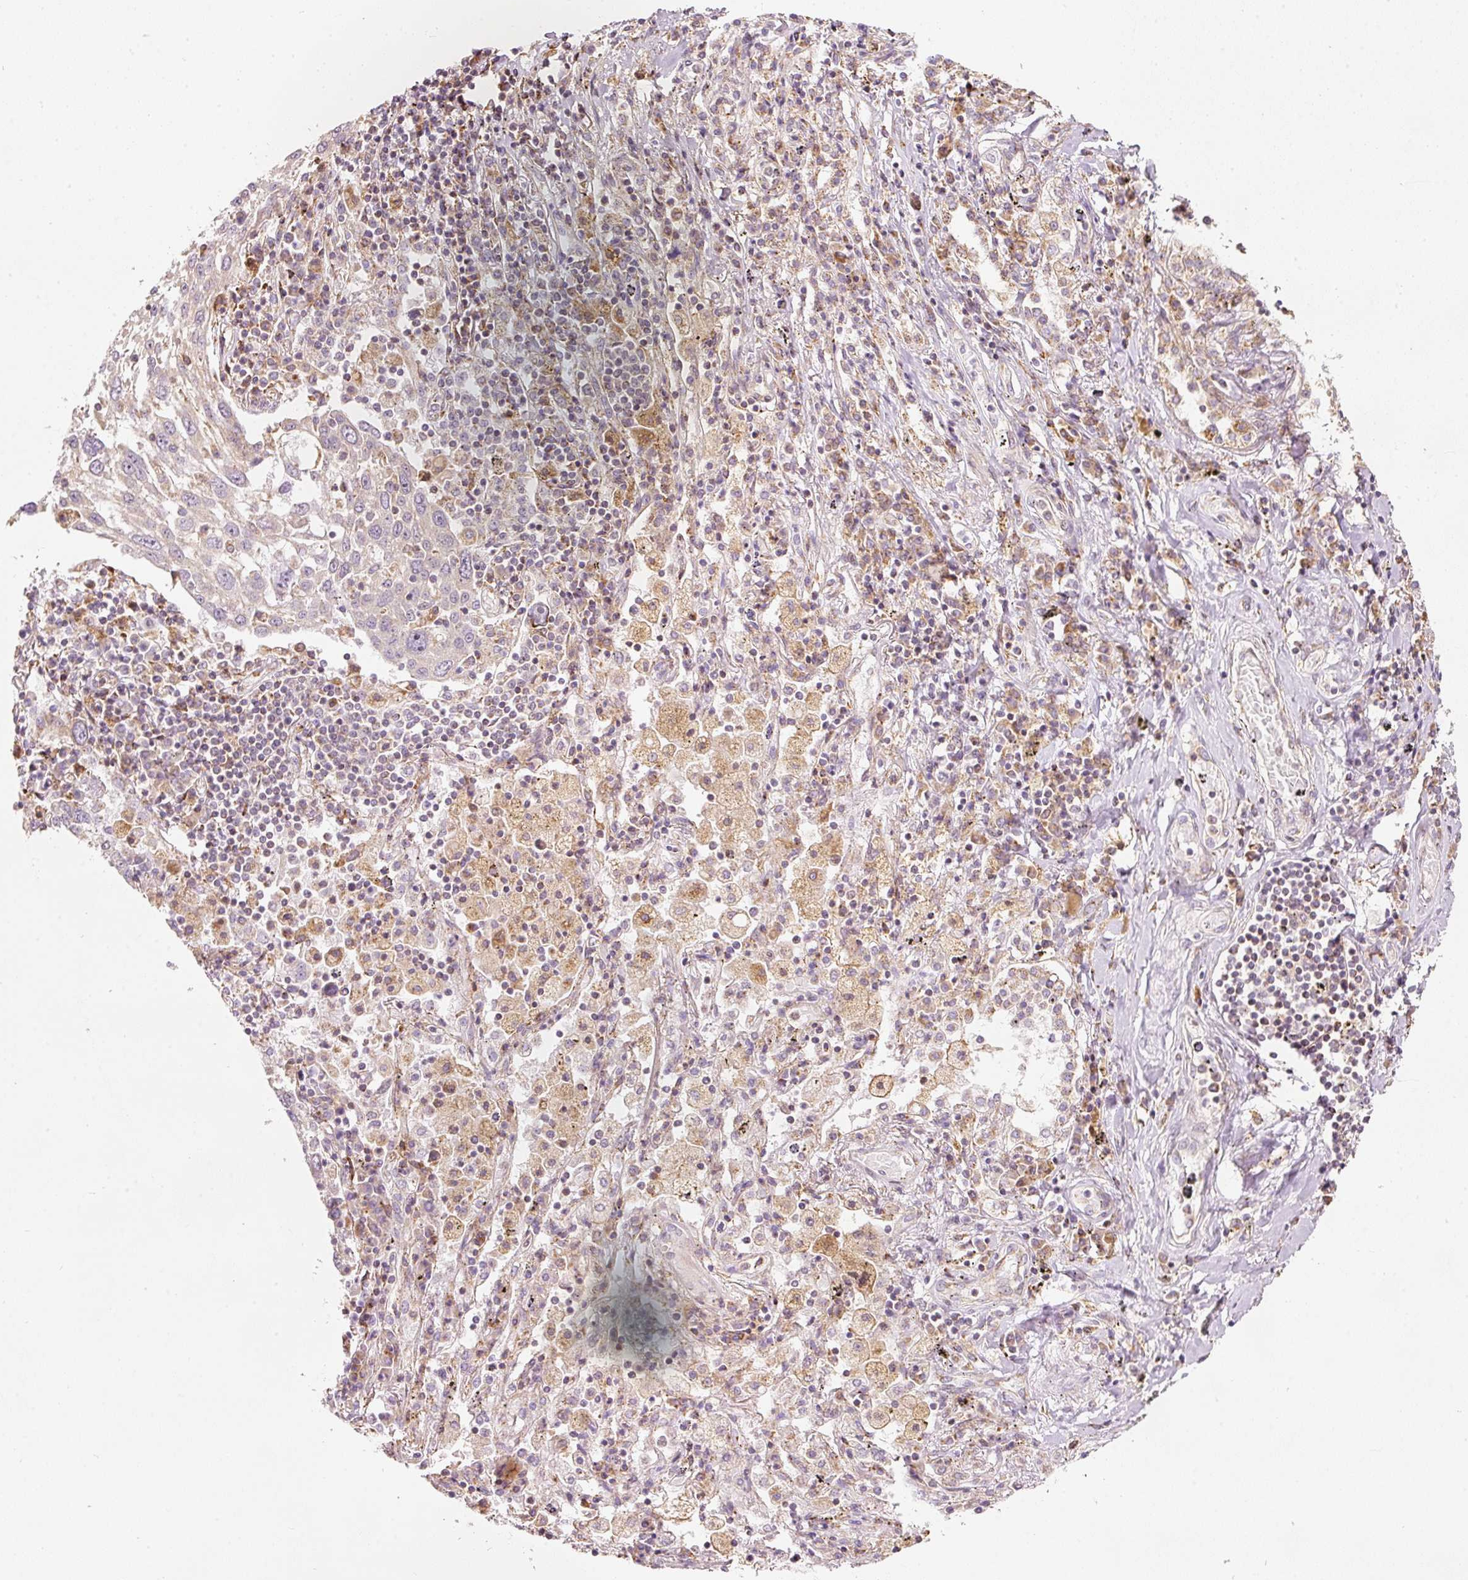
{"staining": {"intensity": "negative", "quantity": "none", "location": "none"}, "tissue": "lung cancer", "cell_type": "Tumor cells", "image_type": "cancer", "snomed": [{"axis": "morphology", "description": "Squamous cell carcinoma, NOS"}, {"axis": "topography", "description": "Lung"}], "caption": "This is an IHC histopathology image of lung cancer. There is no positivity in tumor cells.", "gene": "SNAPC5", "patient": {"sex": "male", "age": 65}}